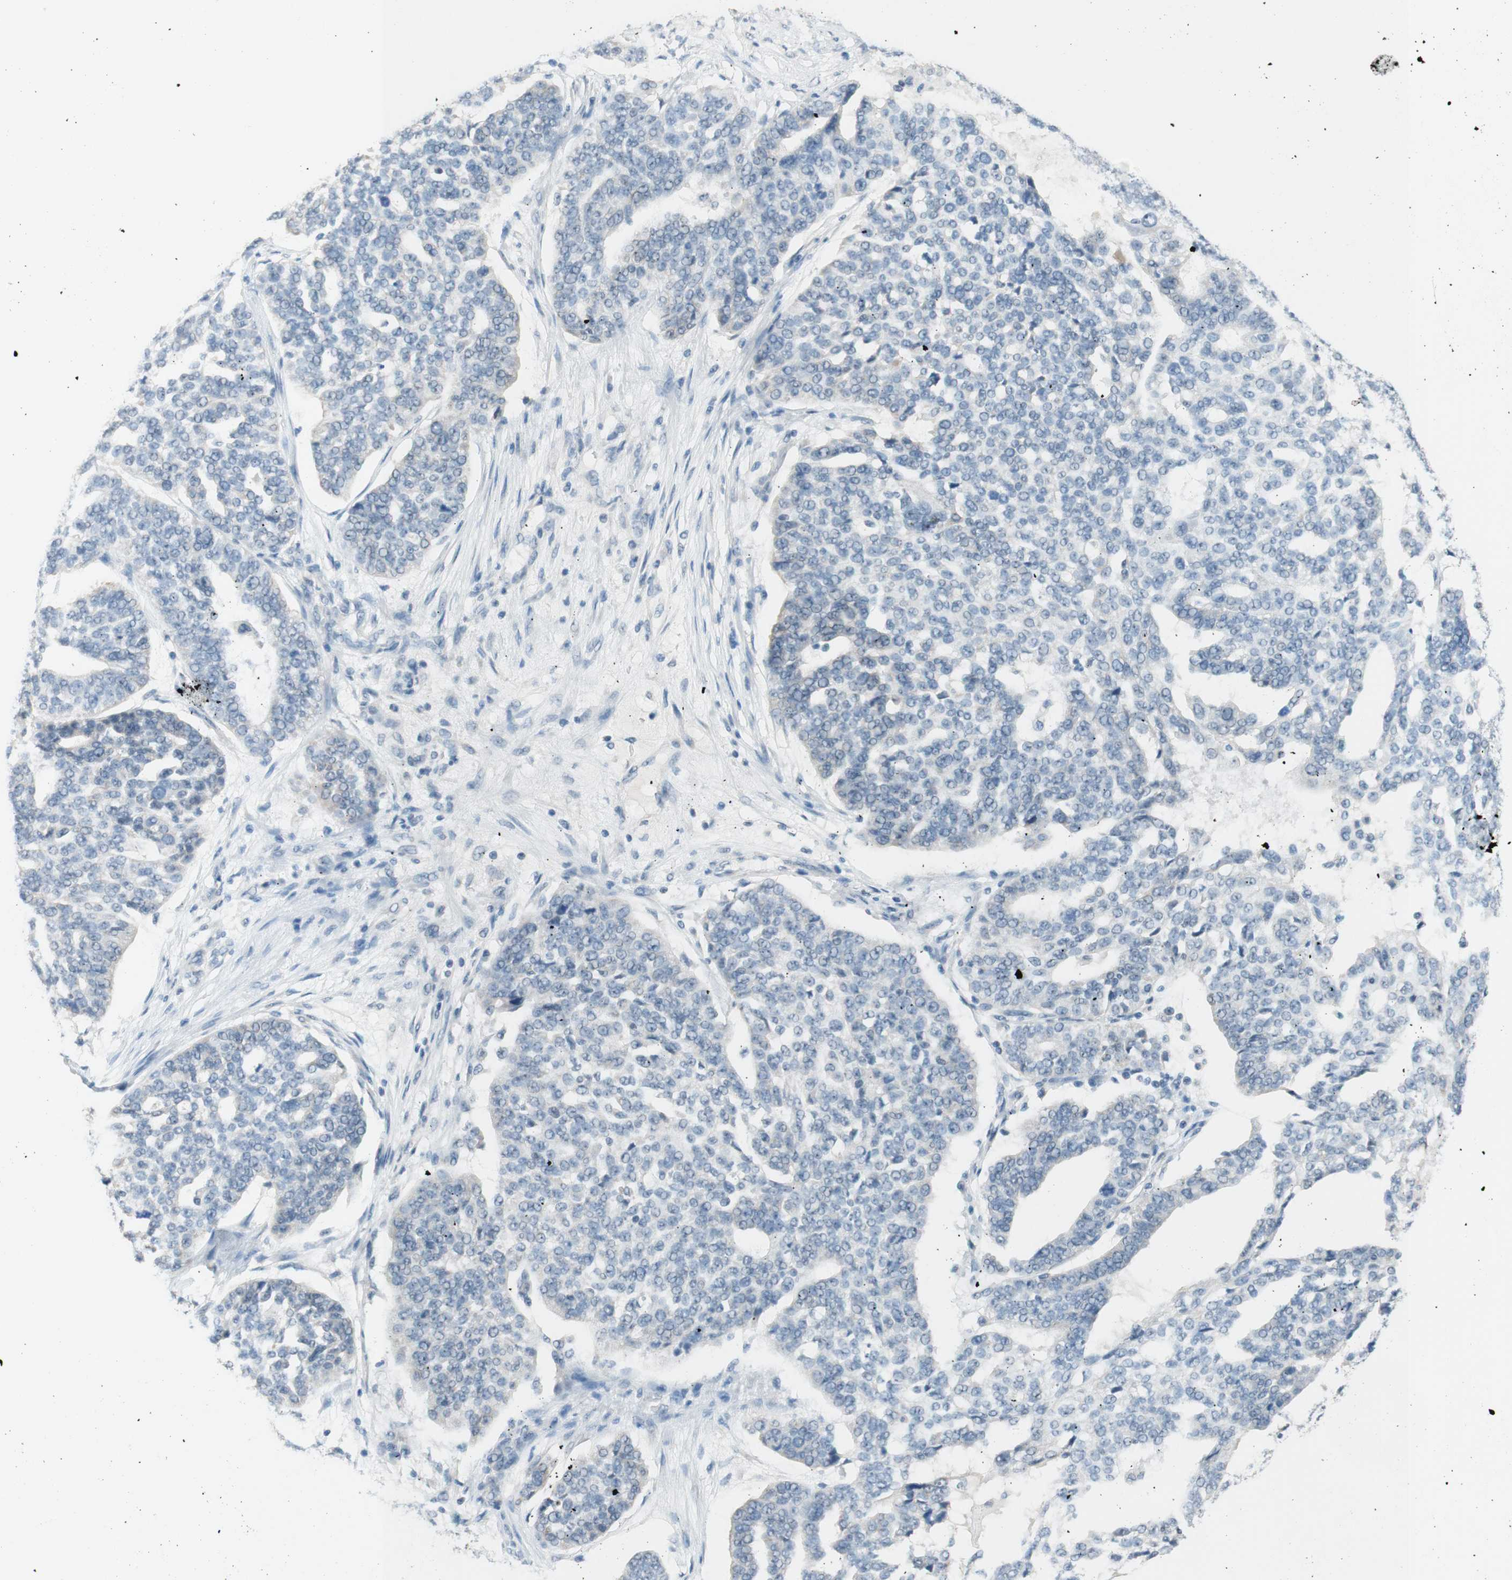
{"staining": {"intensity": "negative", "quantity": "none", "location": "none"}, "tissue": "ovarian cancer", "cell_type": "Tumor cells", "image_type": "cancer", "snomed": [{"axis": "morphology", "description": "Cystadenocarcinoma, serous, NOS"}, {"axis": "topography", "description": "Ovary"}], "caption": "An IHC image of serous cystadenocarcinoma (ovarian) is shown. There is no staining in tumor cells of serous cystadenocarcinoma (ovarian). (DAB (3,3'-diaminobenzidine) immunohistochemistry with hematoxylin counter stain).", "gene": "JPH1", "patient": {"sex": "female", "age": 59}}